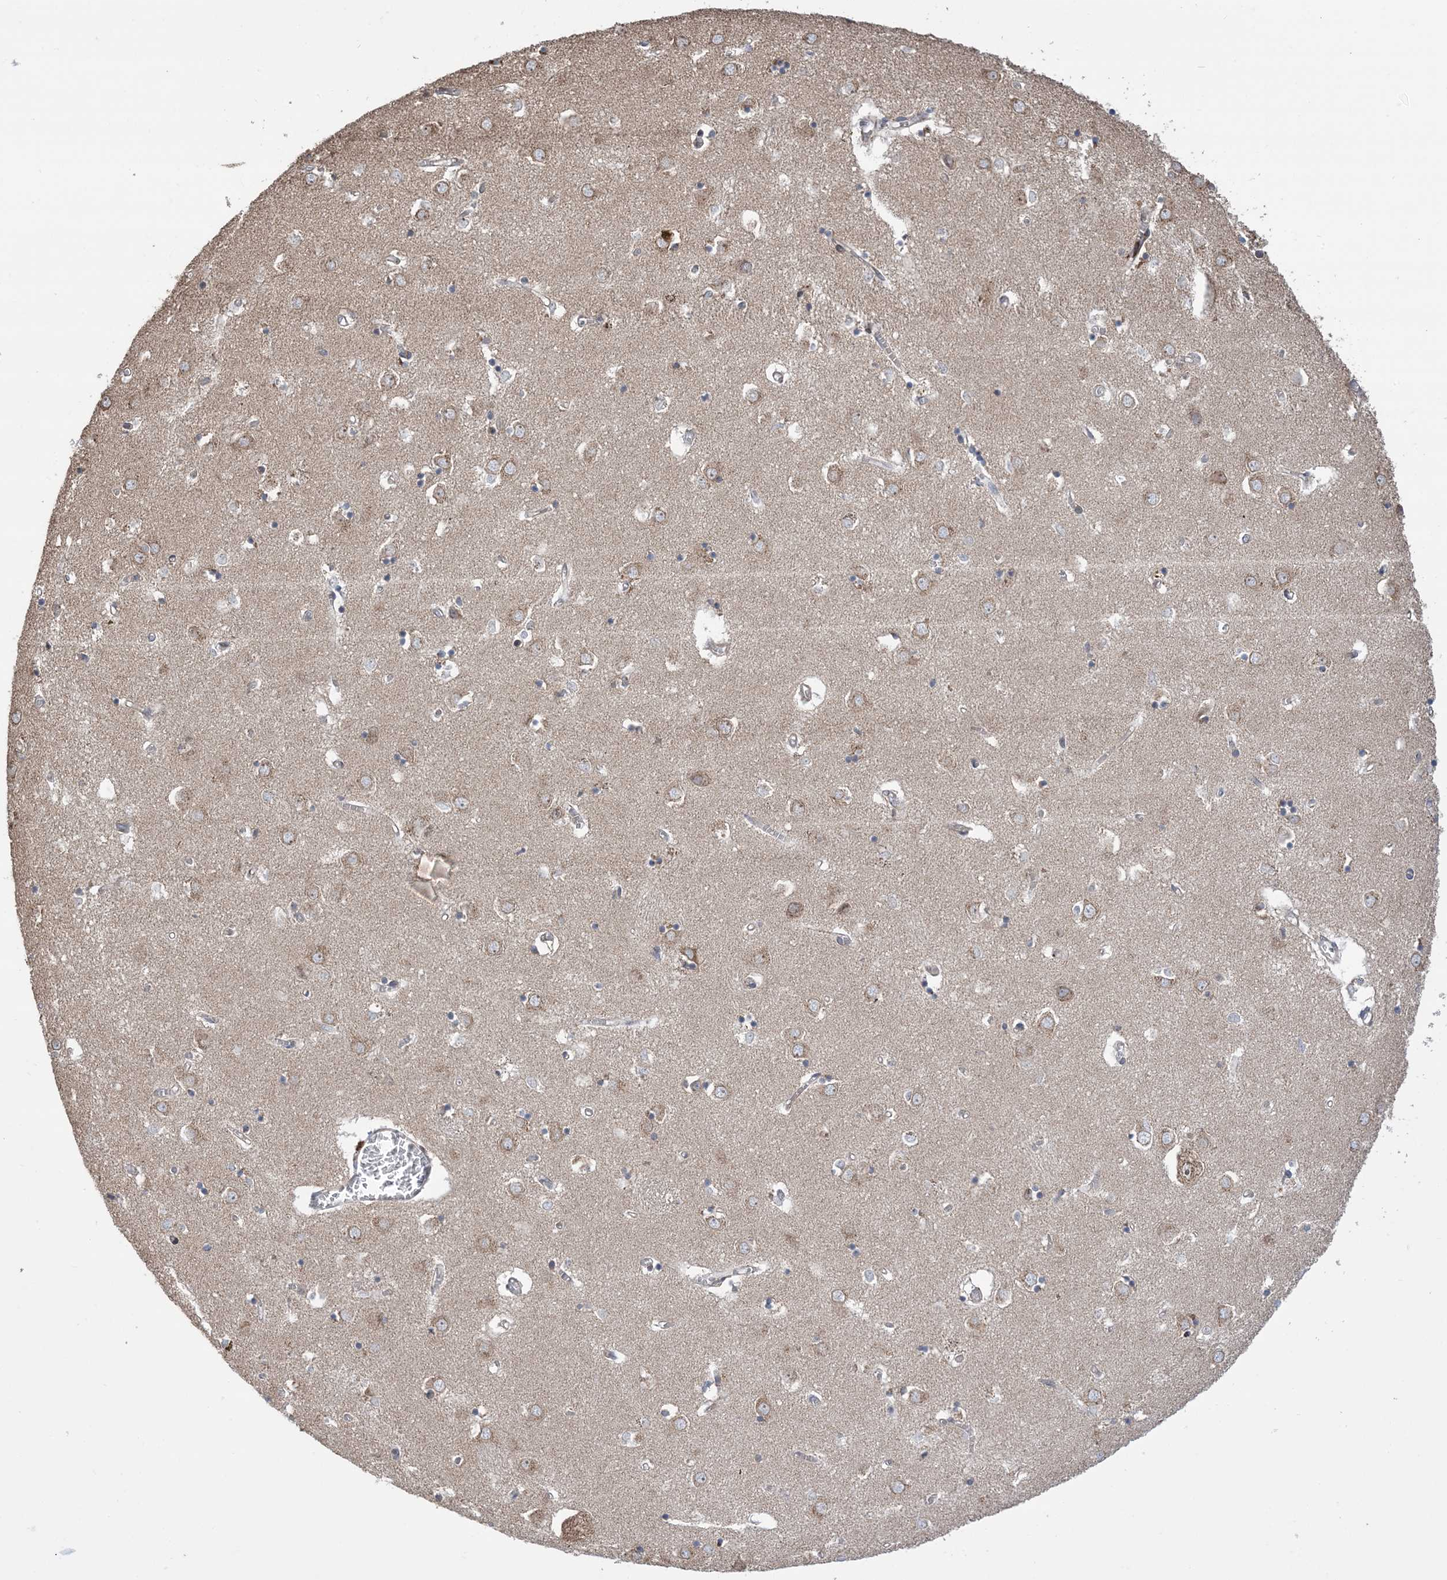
{"staining": {"intensity": "moderate", "quantity": "<25%", "location": "cytoplasmic/membranous"}, "tissue": "caudate", "cell_type": "Glial cells", "image_type": "normal", "snomed": [{"axis": "morphology", "description": "Normal tissue, NOS"}, {"axis": "topography", "description": "Lateral ventricle wall"}], "caption": "Caudate stained with immunohistochemistry (IHC) shows moderate cytoplasmic/membranous staining in about <25% of glial cells.", "gene": "CLEC16A", "patient": {"sex": "male", "age": 70}}